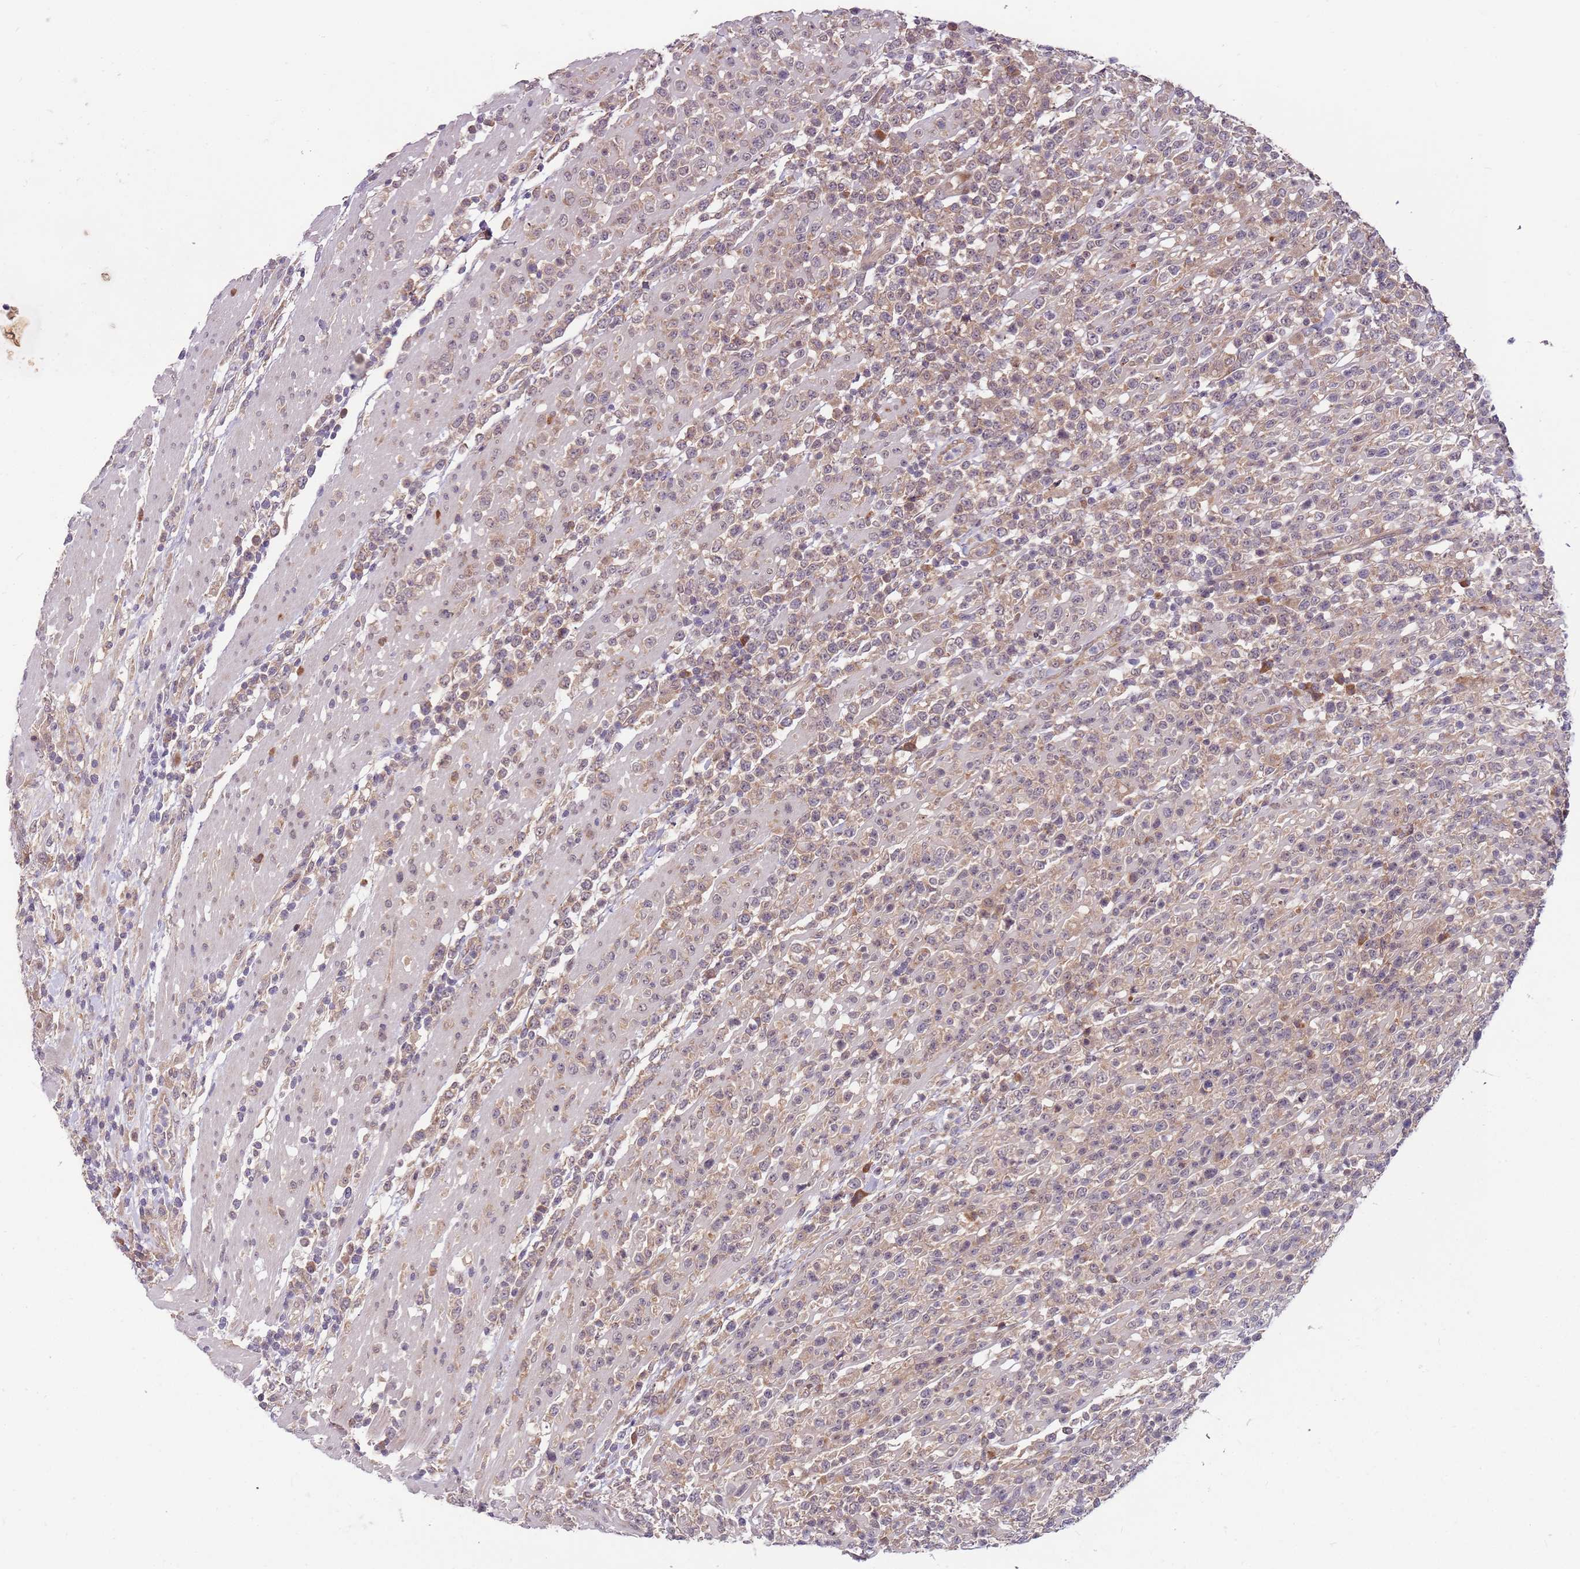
{"staining": {"intensity": "moderate", "quantity": "25%-75%", "location": "cytoplasmic/membranous"}, "tissue": "lymphoma", "cell_type": "Tumor cells", "image_type": "cancer", "snomed": [{"axis": "morphology", "description": "Malignant lymphoma, non-Hodgkin's type, High grade"}, {"axis": "topography", "description": "Colon"}], "caption": "A photomicrograph of human malignant lymphoma, non-Hodgkin's type (high-grade) stained for a protein reveals moderate cytoplasmic/membranous brown staining in tumor cells.", "gene": "FBXL22", "patient": {"sex": "female", "age": 53}}